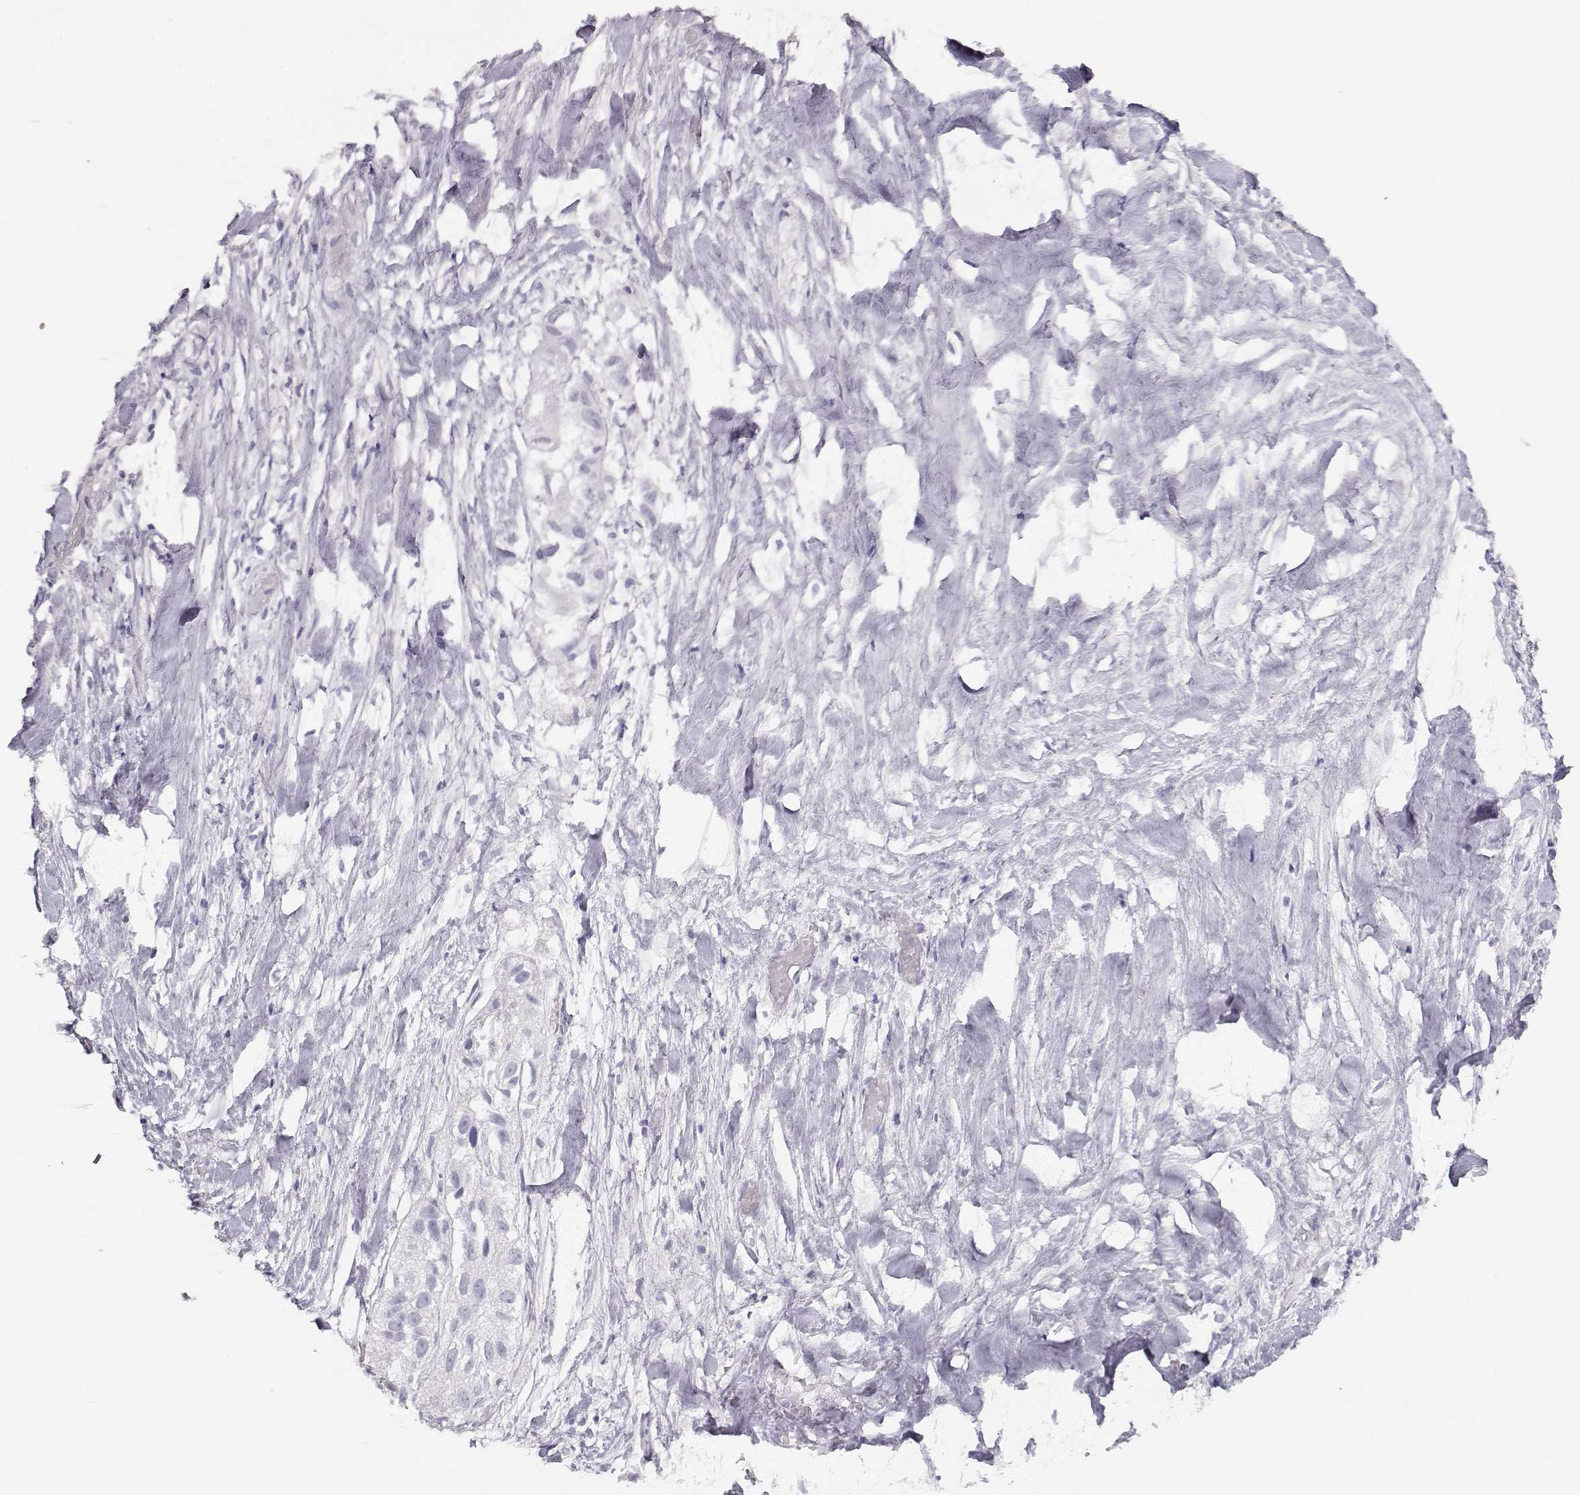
{"staining": {"intensity": "negative", "quantity": "none", "location": "none"}, "tissue": "liver cancer", "cell_type": "Tumor cells", "image_type": "cancer", "snomed": [{"axis": "morphology", "description": "Cholangiocarcinoma"}, {"axis": "topography", "description": "Liver"}], "caption": "High magnification brightfield microscopy of liver cancer stained with DAB (3,3'-diaminobenzidine) (brown) and counterstained with hematoxylin (blue): tumor cells show no significant expression. (DAB immunohistochemistry (IHC) with hematoxylin counter stain).", "gene": "IMPG1", "patient": {"sex": "female", "age": 52}}